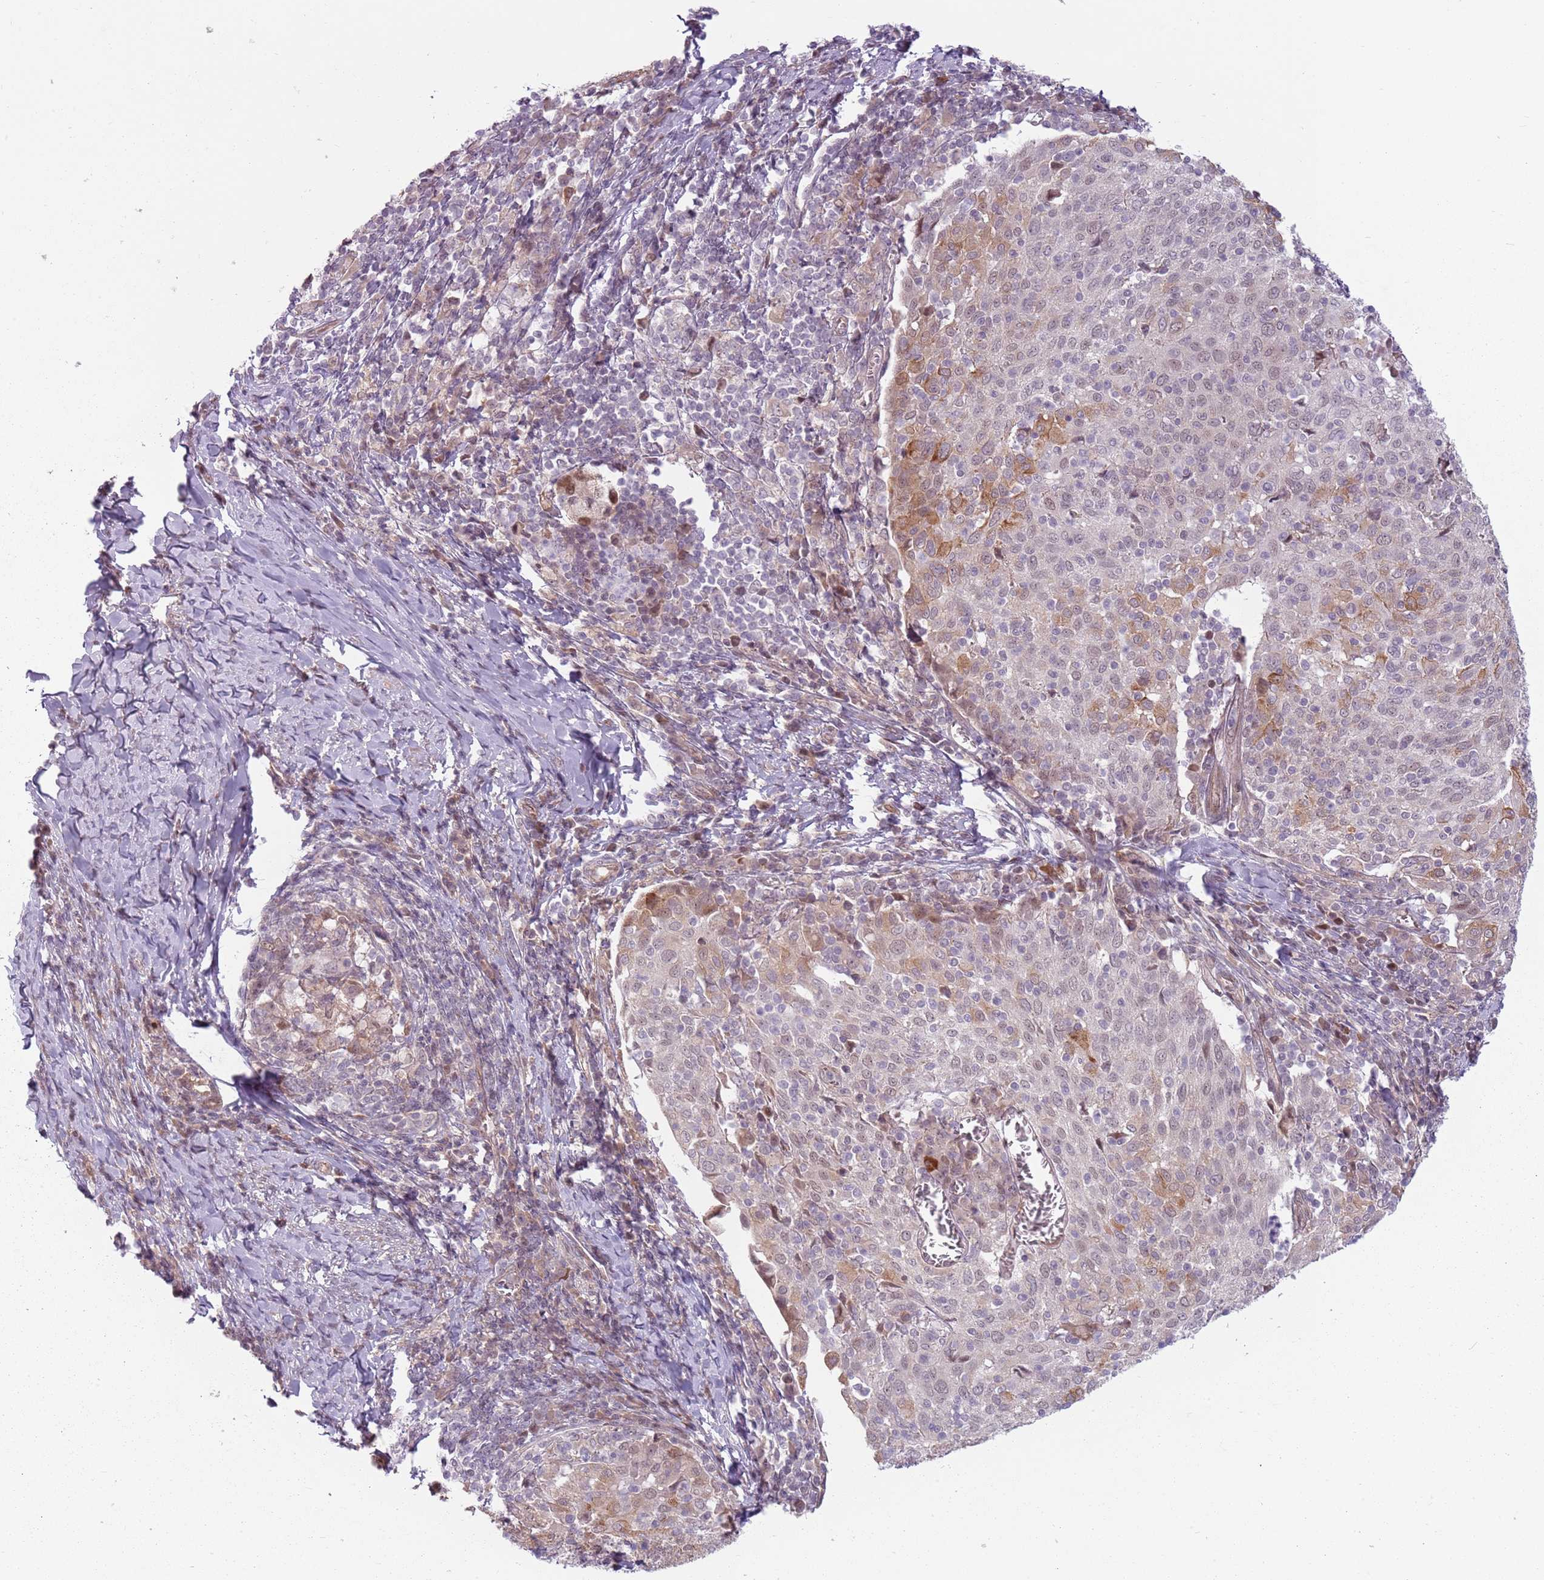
{"staining": {"intensity": "moderate", "quantity": "<25%", "location": "cytoplasmic/membranous,nuclear"}, "tissue": "cervical cancer", "cell_type": "Tumor cells", "image_type": "cancer", "snomed": [{"axis": "morphology", "description": "Squamous cell carcinoma, NOS"}, {"axis": "topography", "description": "Cervix"}], "caption": "Protein expression analysis of squamous cell carcinoma (cervical) displays moderate cytoplasmic/membranous and nuclear staining in about <25% of tumor cells.", "gene": "ADGRG1", "patient": {"sex": "female", "age": 52}}